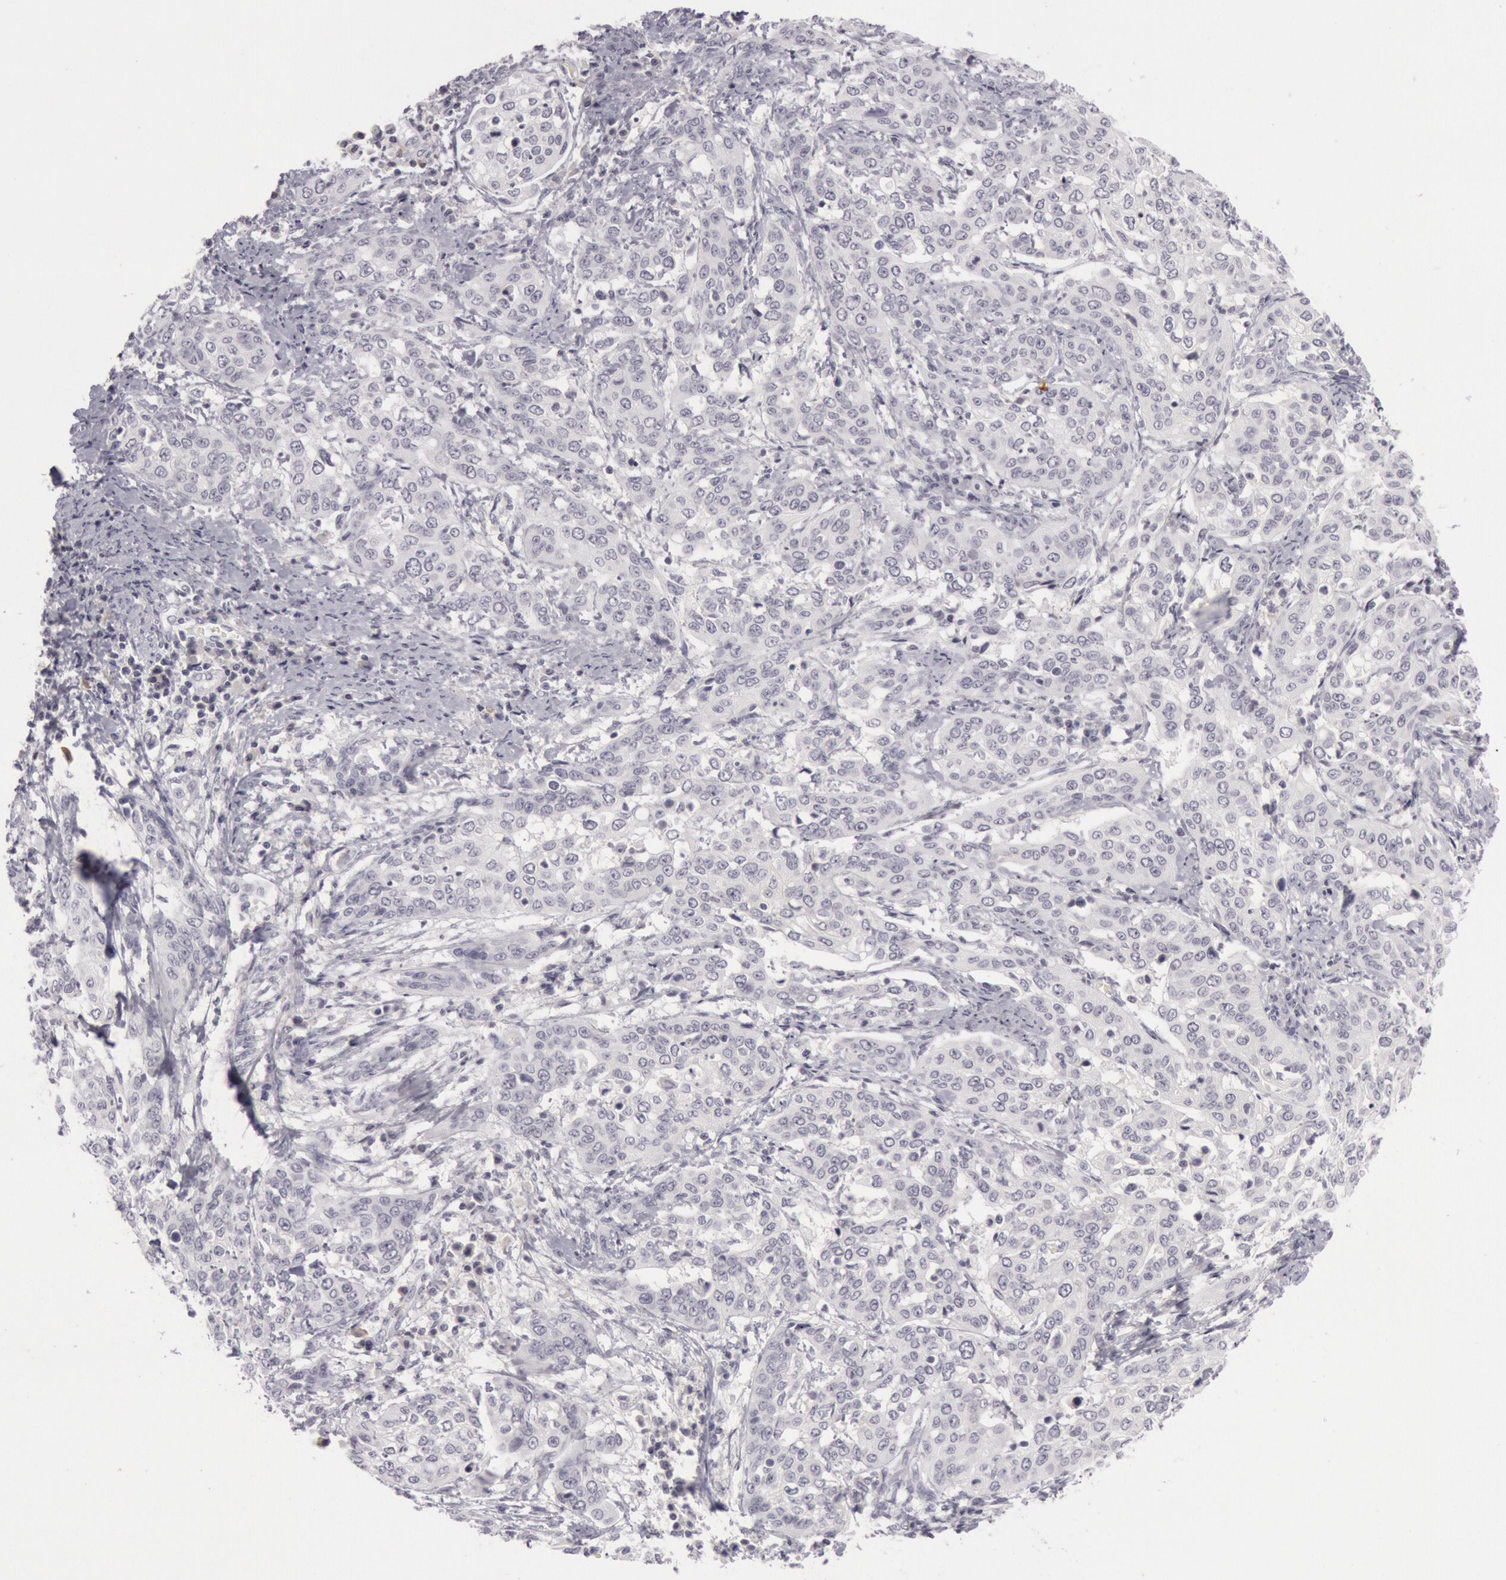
{"staining": {"intensity": "negative", "quantity": "none", "location": "none"}, "tissue": "cervical cancer", "cell_type": "Tumor cells", "image_type": "cancer", "snomed": [{"axis": "morphology", "description": "Squamous cell carcinoma, NOS"}, {"axis": "topography", "description": "Cervix"}], "caption": "Micrograph shows no significant protein expression in tumor cells of squamous cell carcinoma (cervical).", "gene": "KRT16", "patient": {"sex": "female", "age": 41}}